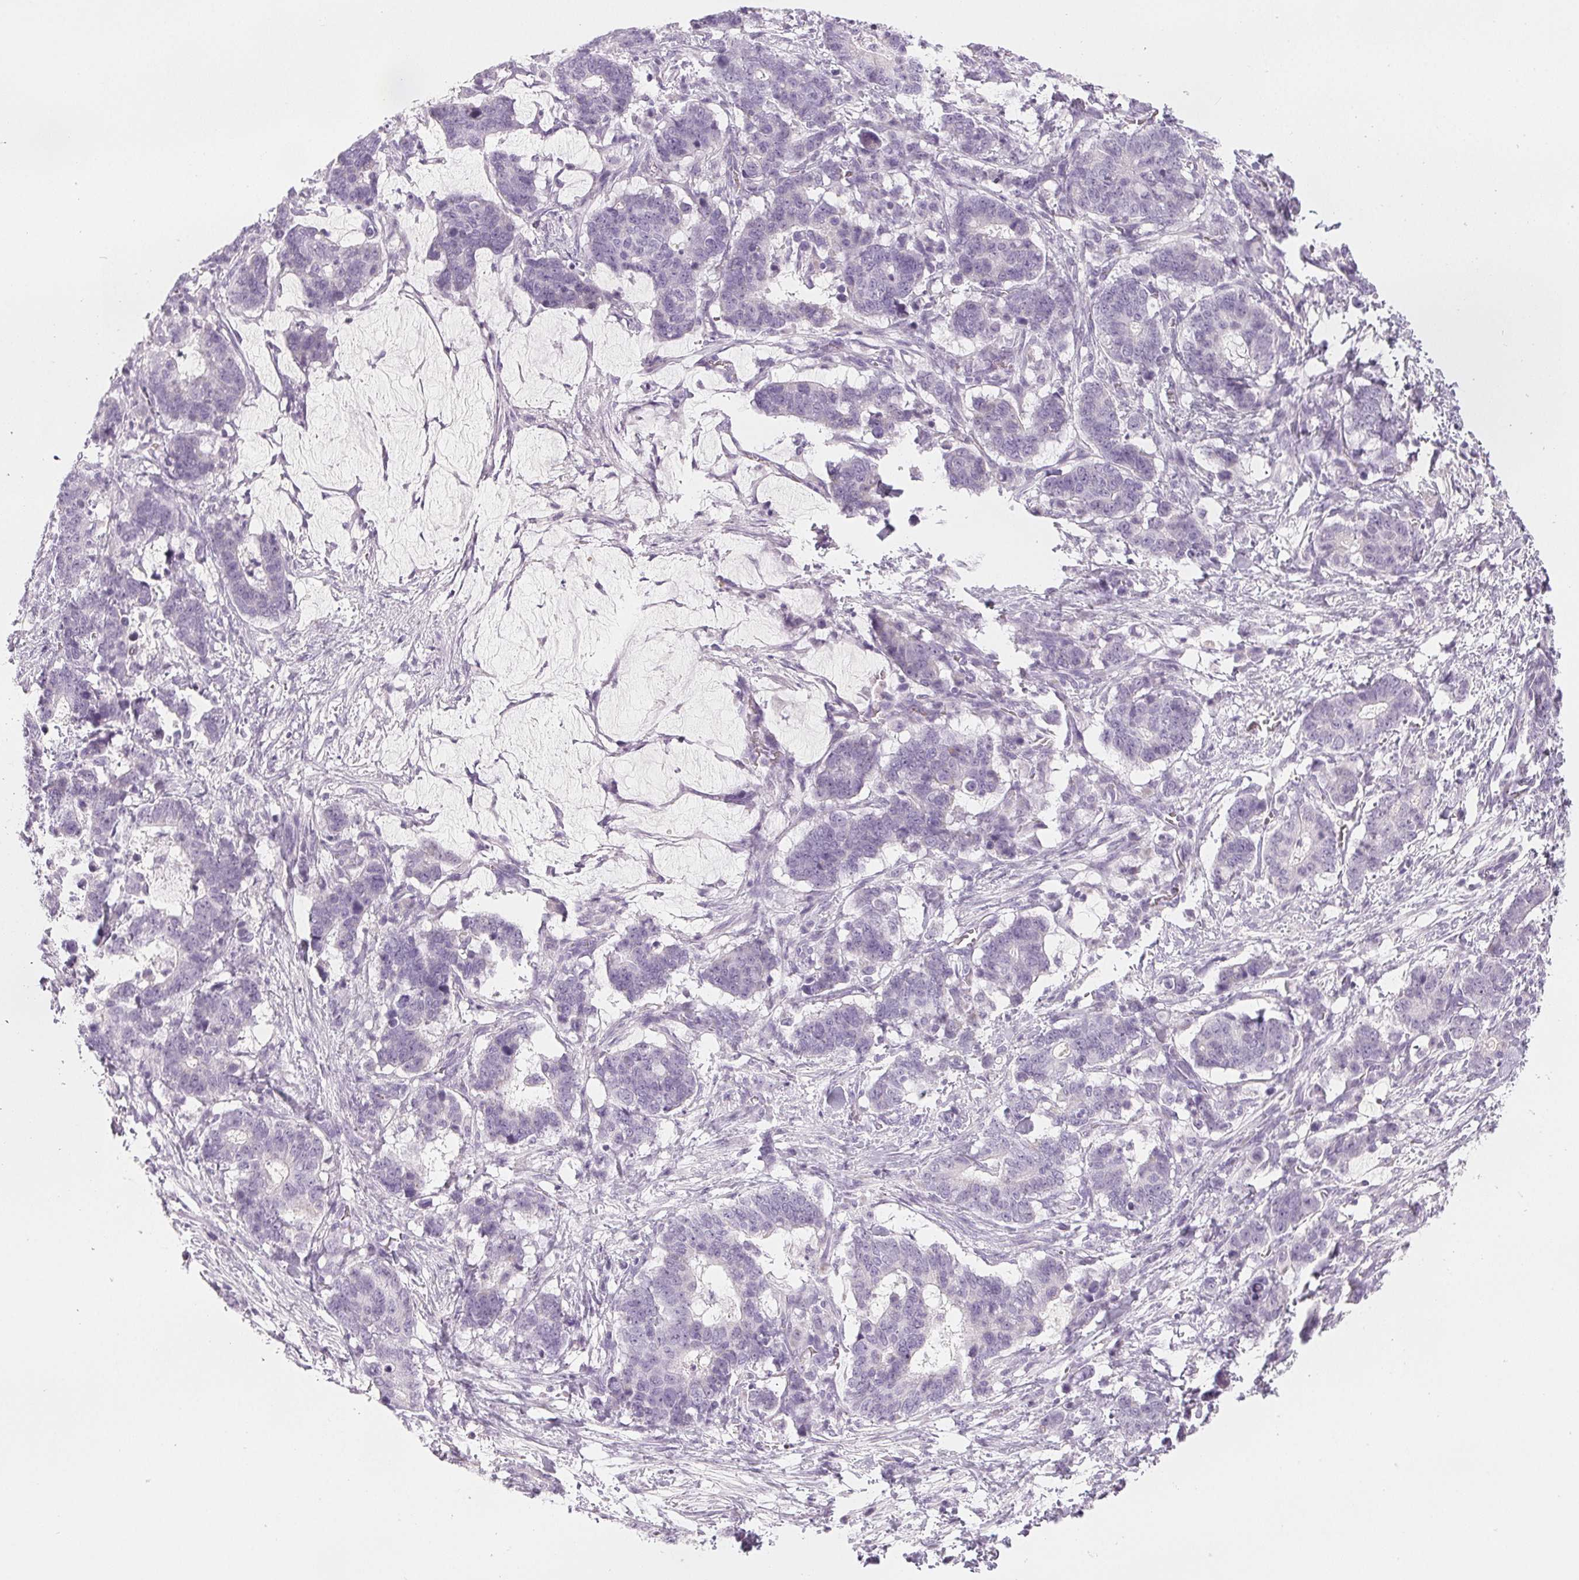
{"staining": {"intensity": "negative", "quantity": "none", "location": "none"}, "tissue": "stomach cancer", "cell_type": "Tumor cells", "image_type": "cancer", "snomed": [{"axis": "morphology", "description": "Normal tissue, NOS"}, {"axis": "morphology", "description": "Adenocarcinoma, NOS"}, {"axis": "topography", "description": "Stomach"}], "caption": "A photomicrograph of human stomach cancer is negative for staining in tumor cells. (DAB immunohistochemistry (IHC) with hematoxylin counter stain).", "gene": "COL7A1", "patient": {"sex": "female", "age": 64}}